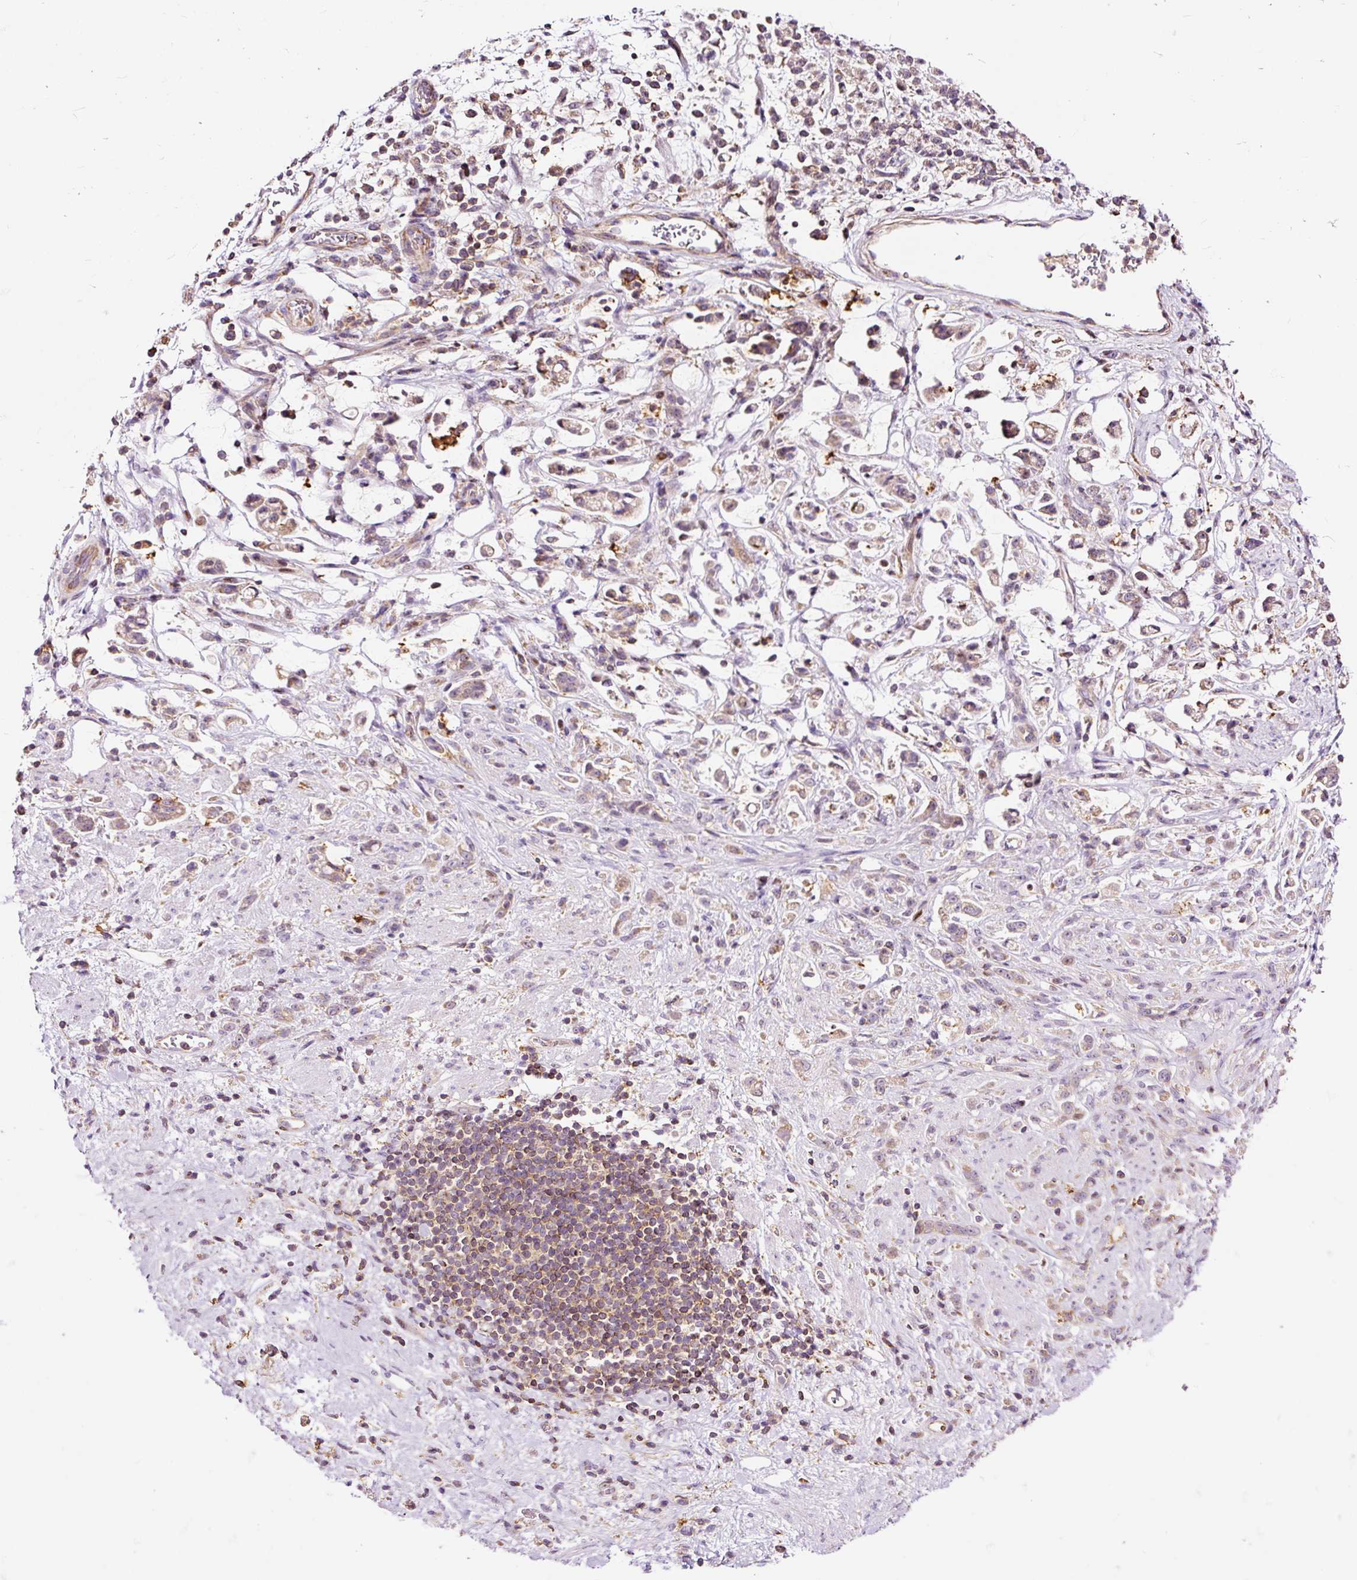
{"staining": {"intensity": "weak", "quantity": "25%-75%", "location": "cytoplasmic/membranous"}, "tissue": "stomach cancer", "cell_type": "Tumor cells", "image_type": "cancer", "snomed": [{"axis": "morphology", "description": "Adenocarcinoma, NOS"}, {"axis": "topography", "description": "Stomach"}], "caption": "A brown stain highlights weak cytoplasmic/membranous expression of a protein in human adenocarcinoma (stomach) tumor cells.", "gene": "BOLA3", "patient": {"sex": "female", "age": 60}}